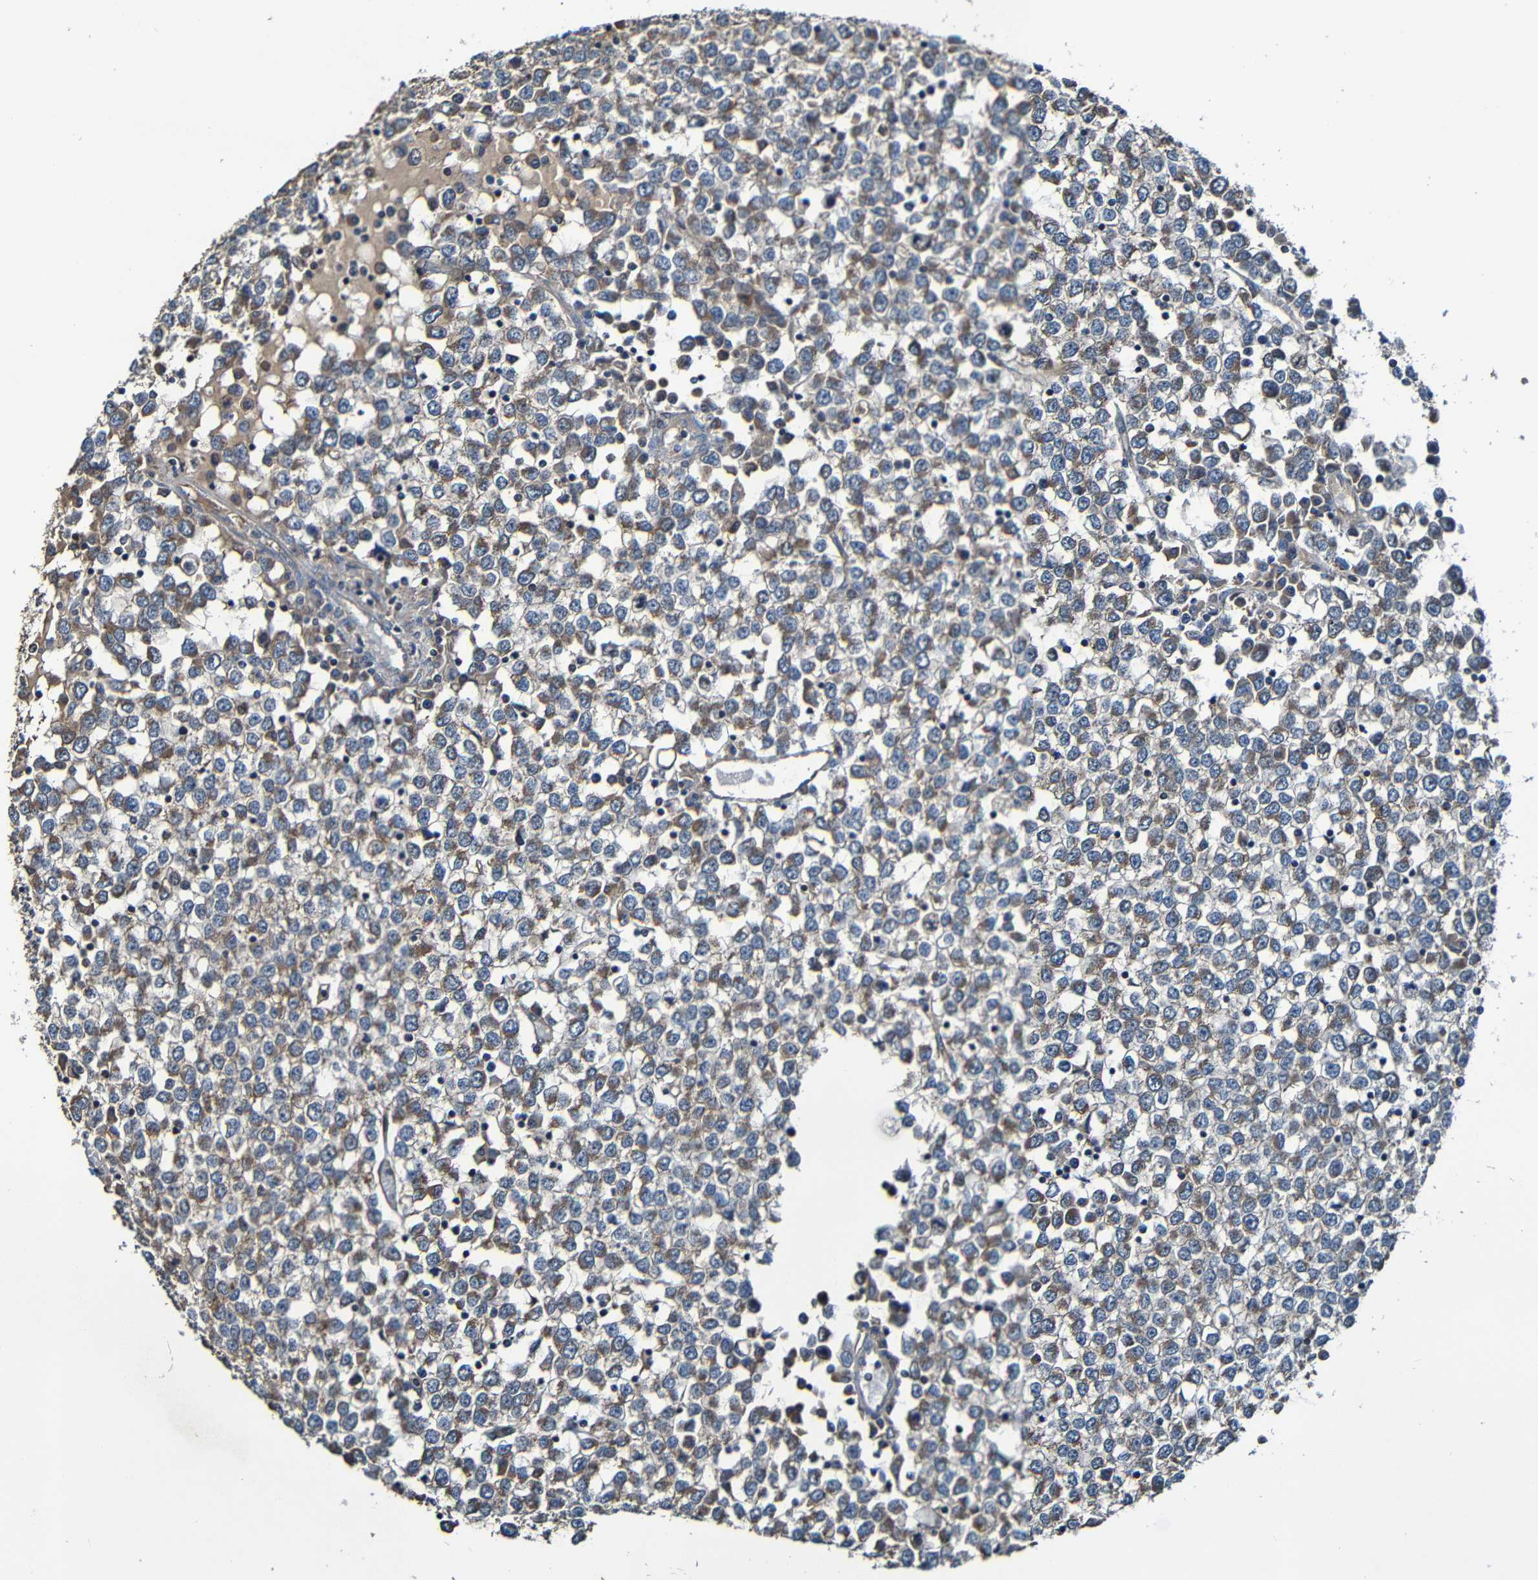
{"staining": {"intensity": "moderate", "quantity": "25%-75%", "location": "cytoplasmic/membranous"}, "tissue": "testis cancer", "cell_type": "Tumor cells", "image_type": "cancer", "snomed": [{"axis": "morphology", "description": "Seminoma, NOS"}, {"axis": "topography", "description": "Testis"}], "caption": "Human testis cancer stained for a protein (brown) exhibits moderate cytoplasmic/membranous positive expression in about 25%-75% of tumor cells.", "gene": "ADAM15", "patient": {"sex": "male", "age": 65}}